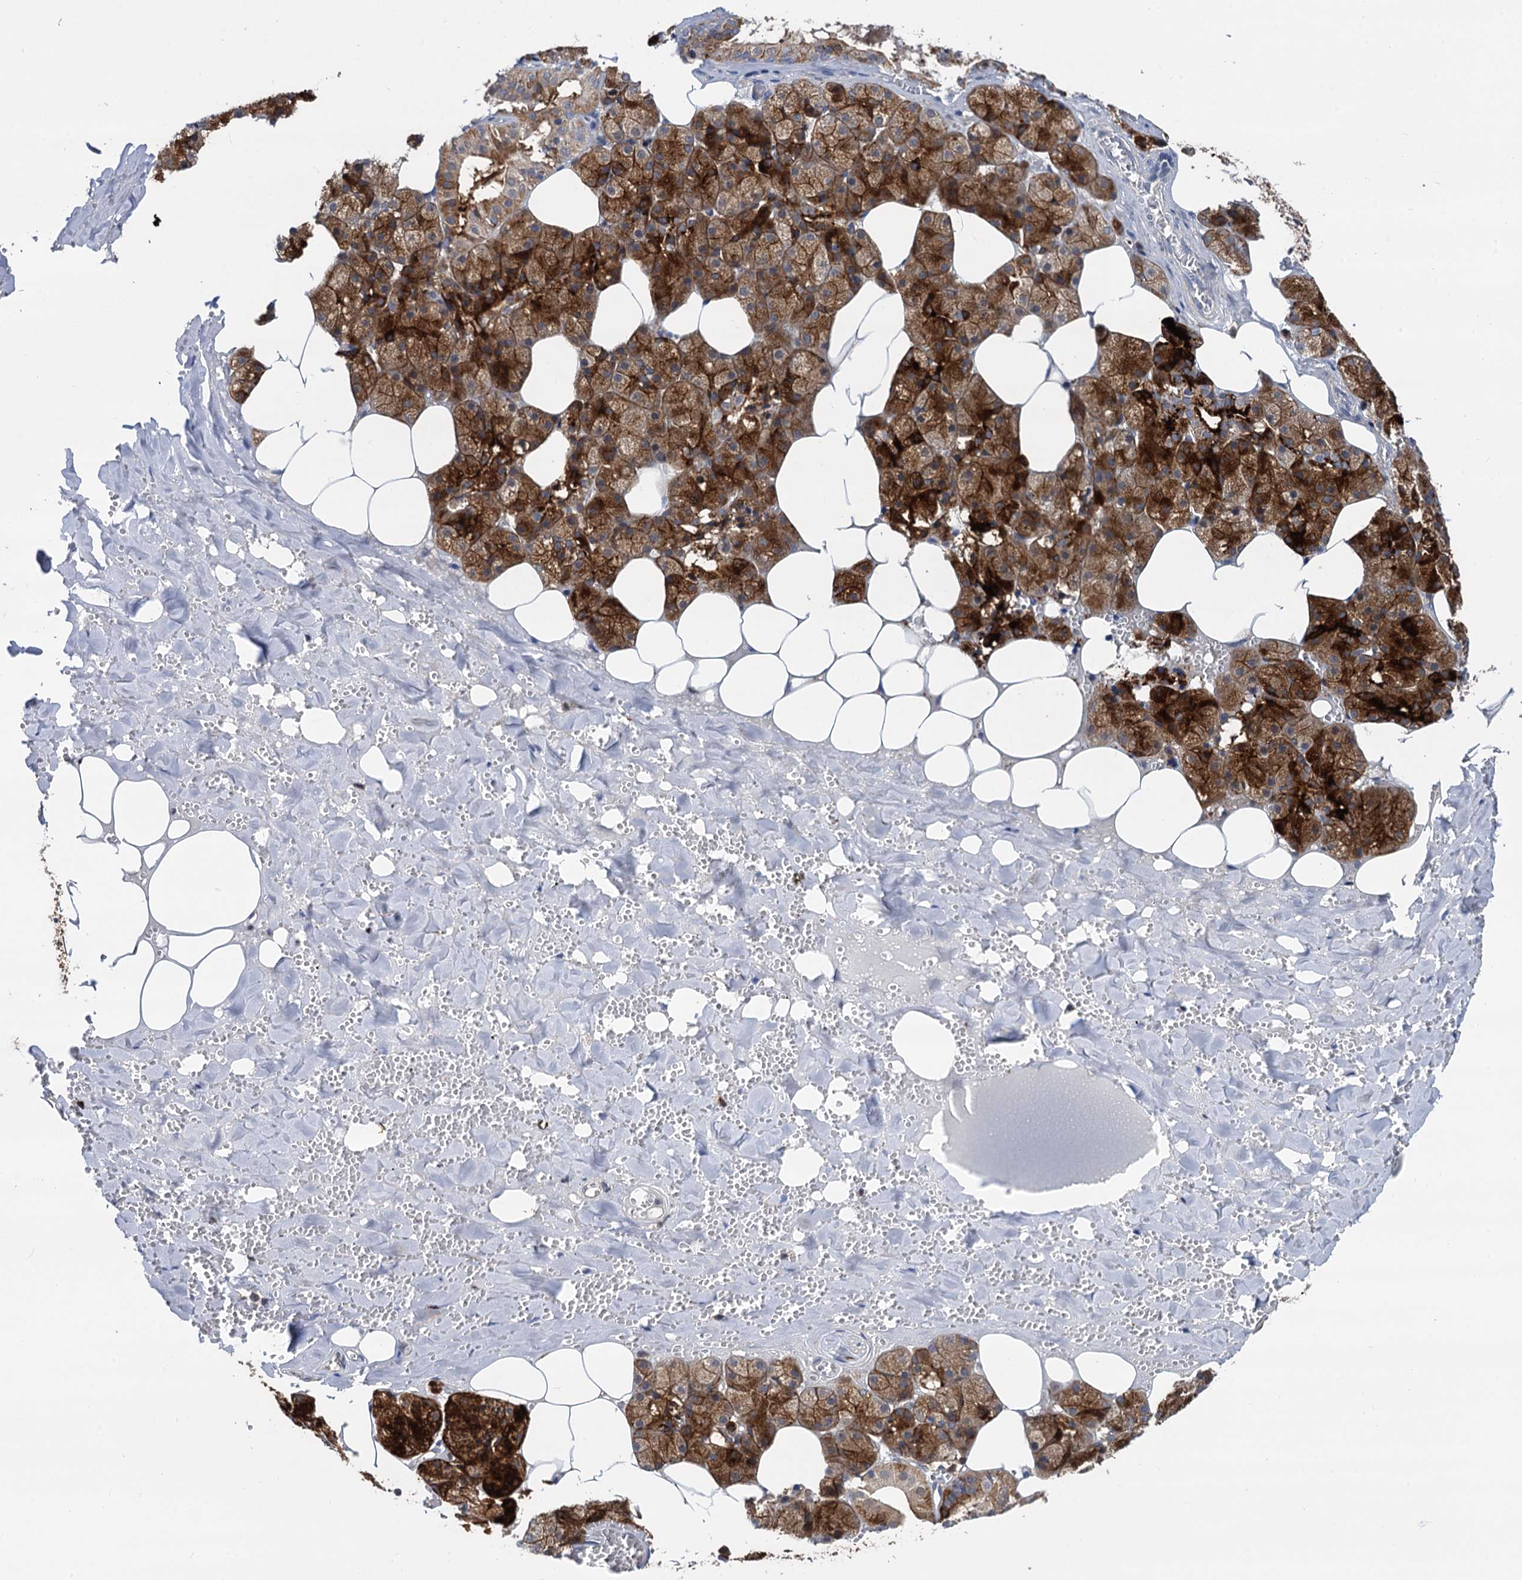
{"staining": {"intensity": "strong", "quantity": ">75%", "location": "cytoplasmic/membranous"}, "tissue": "salivary gland", "cell_type": "Glandular cells", "image_type": "normal", "snomed": [{"axis": "morphology", "description": "Normal tissue, NOS"}, {"axis": "topography", "description": "Salivary gland"}], "caption": "Immunohistochemical staining of unremarkable salivary gland displays strong cytoplasmic/membranous protein expression in about >75% of glandular cells. (brown staining indicates protein expression, while blue staining denotes nuclei).", "gene": "PSMD4", "patient": {"sex": "male", "age": 62}}